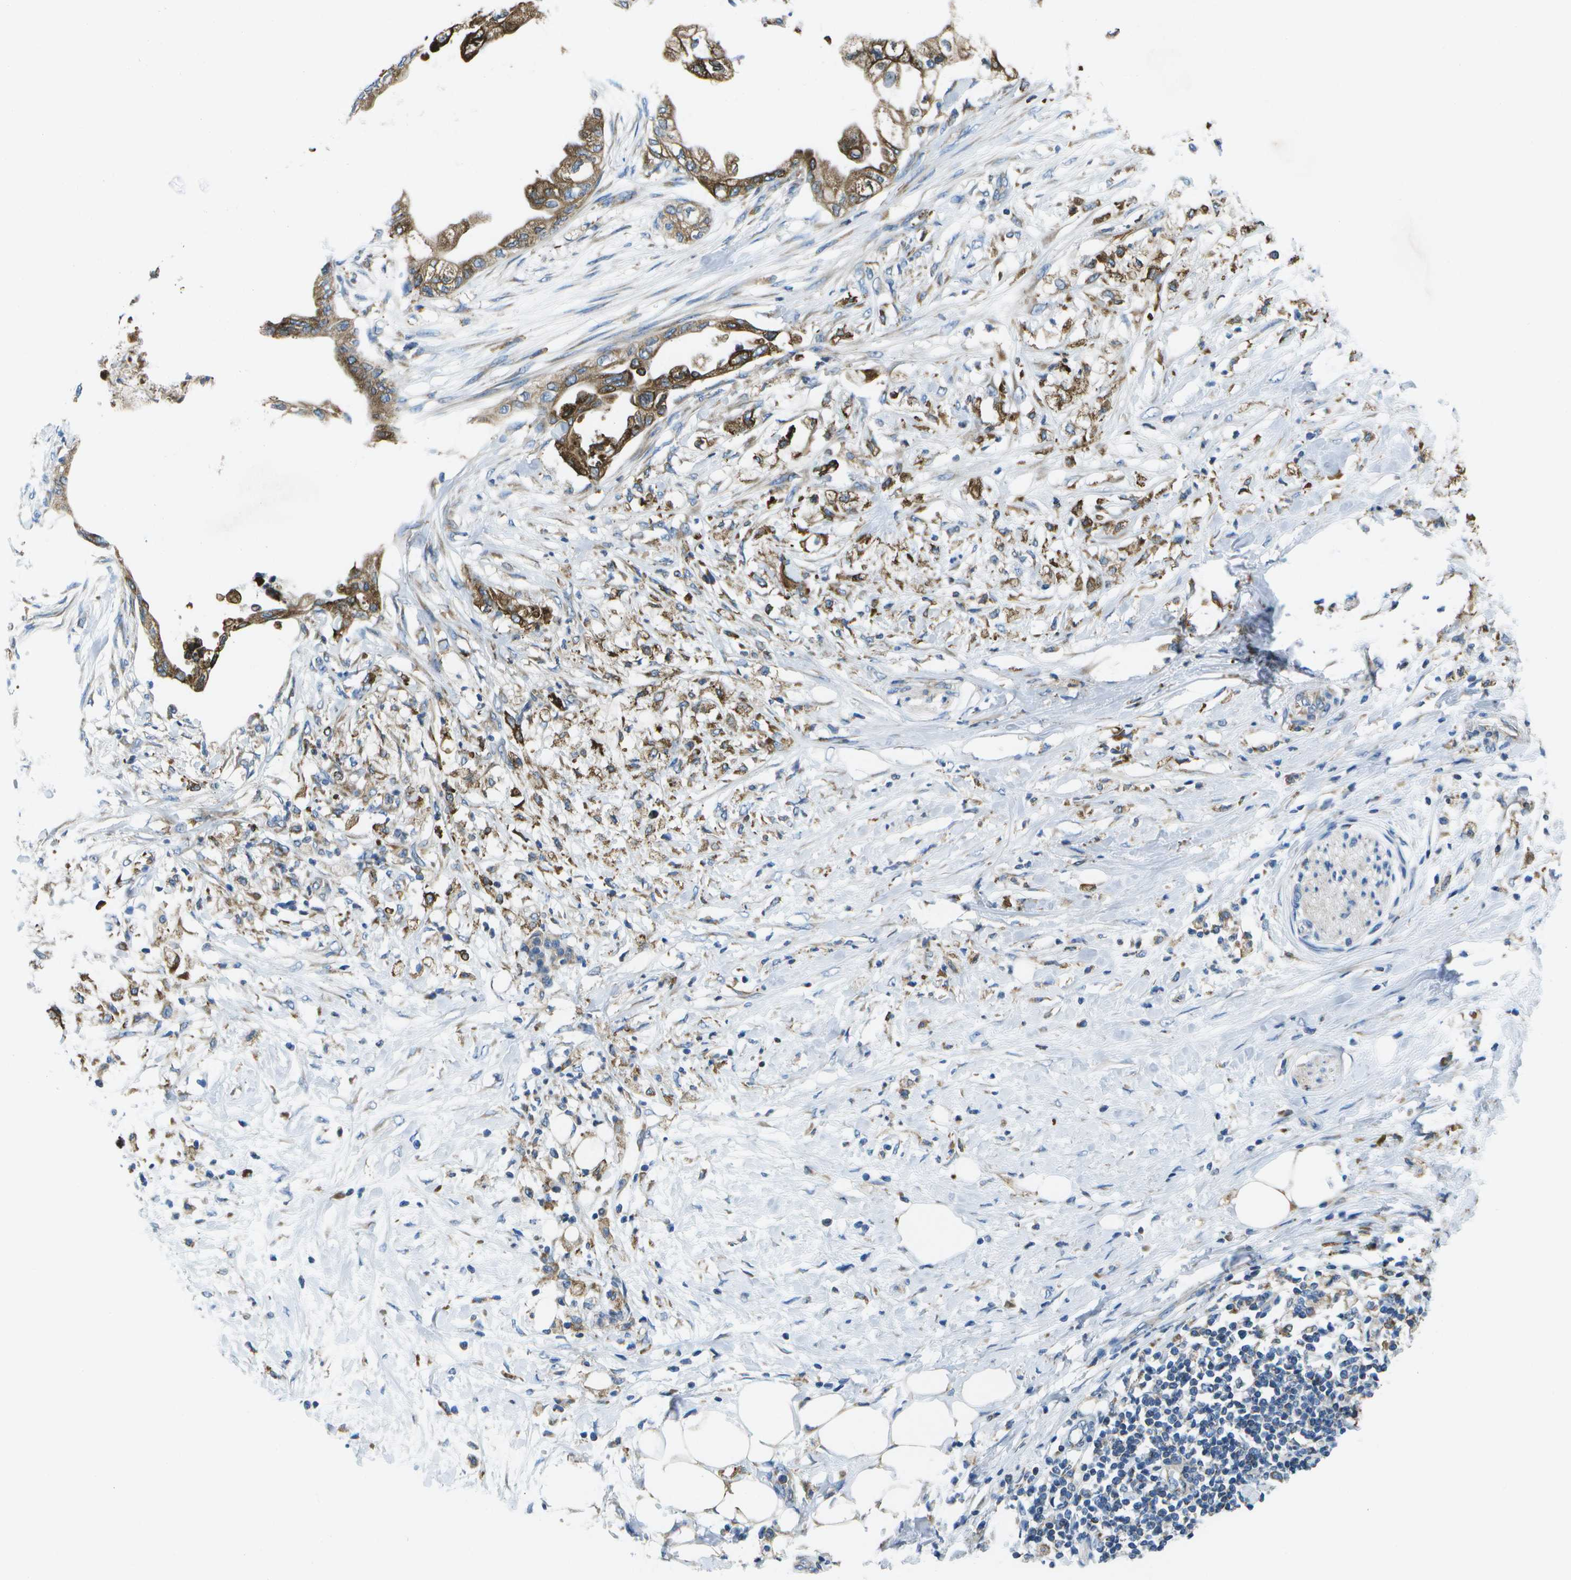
{"staining": {"intensity": "moderate", "quantity": ">75%", "location": "cytoplasmic/membranous"}, "tissue": "pancreatic cancer", "cell_type": "Tumor cells", "image_type": "cancer", "snomed": [{"axis": "morphology", "description": "Normal tissue, NOS"}, {"axis": "morphology", "description": "Adenocarcinoma, NOS"}, {"axis": "topography", "description": "Pancreas"}, {"axis": "topography", "description": "Duodenum"}], "caption": "IHC photomicrograph of human pancreatic cancer stained for a protein (brown), which displays medium levels of moderate cytoplasmic/membranous positivity in about >75% of tumor cells.", "gene": "GDF5", "patient": {"sex": "female", "age": 60}}